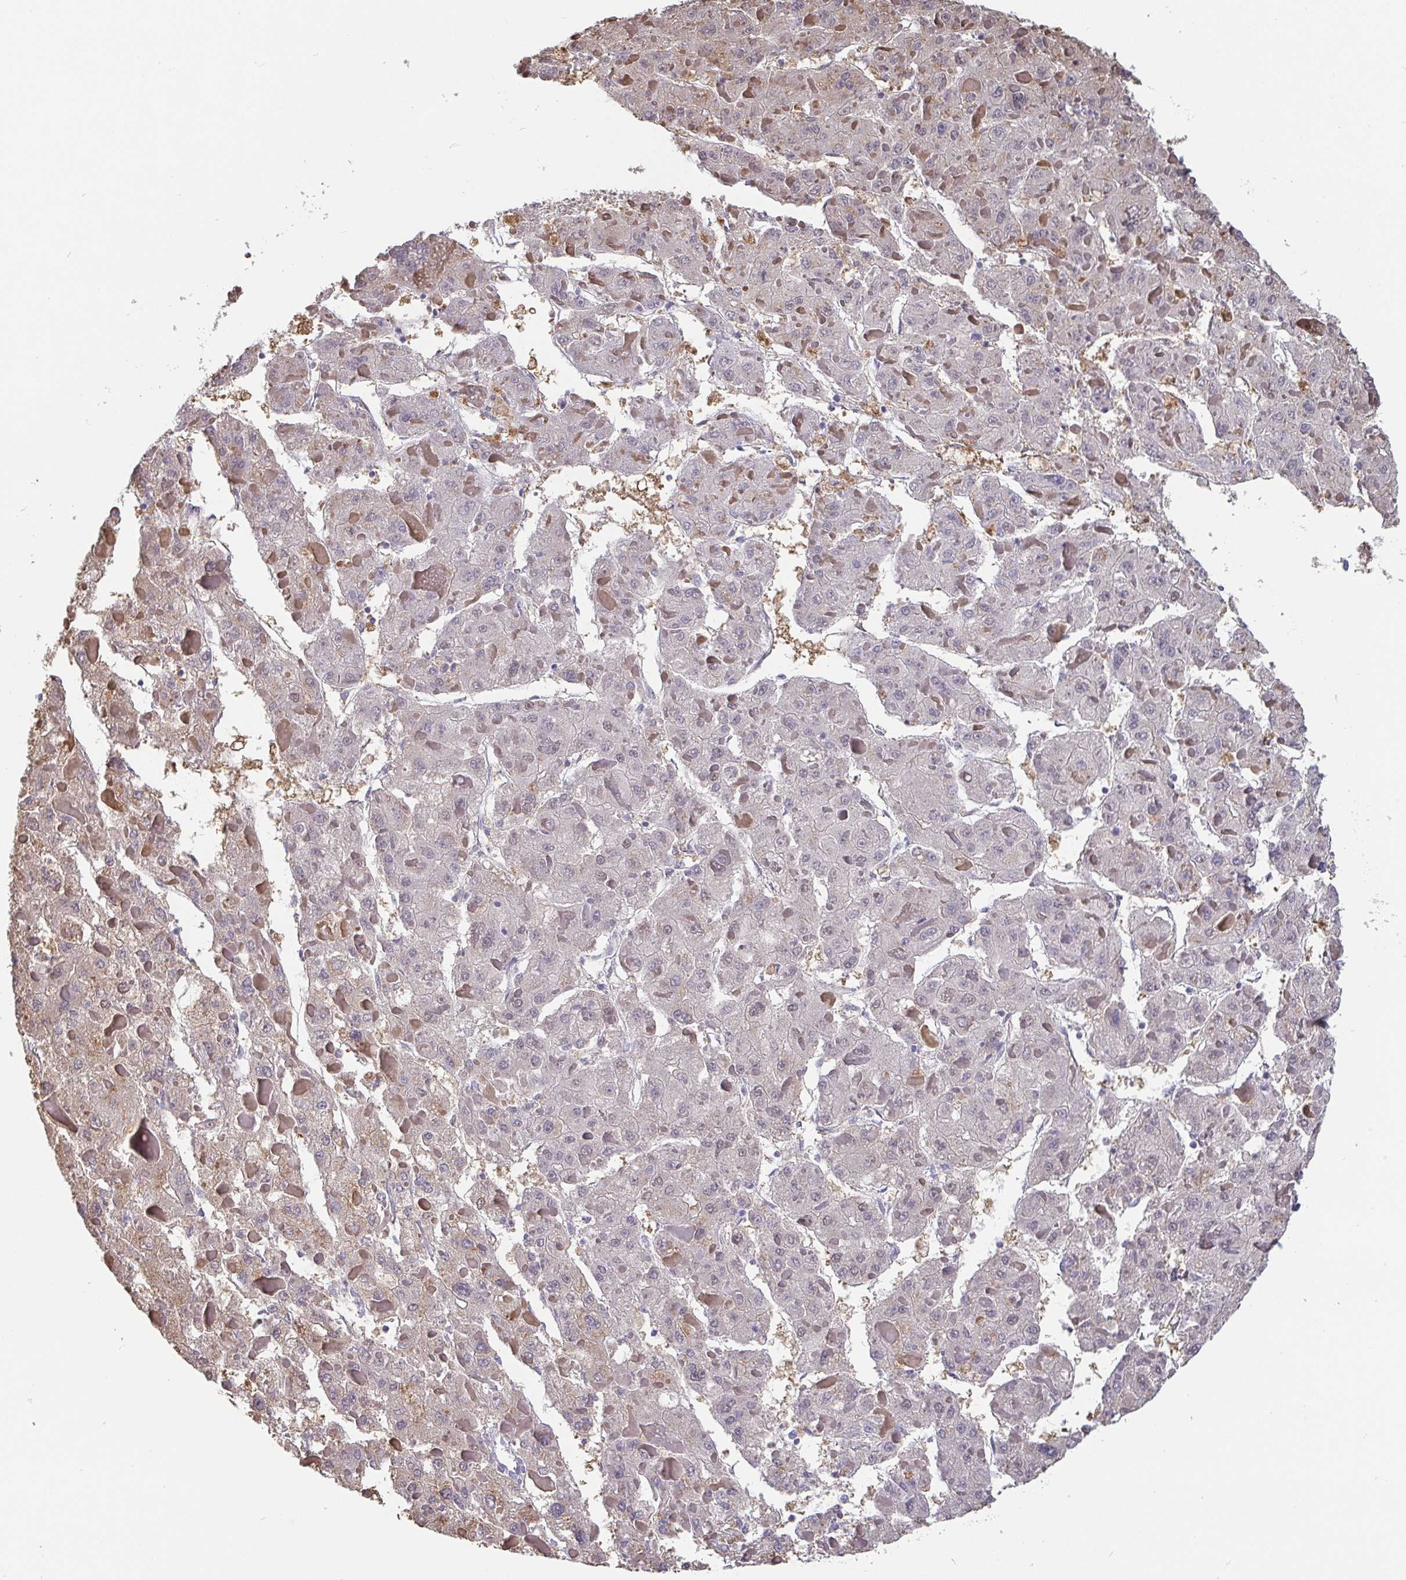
{"staining": {"intensity": "negative", "quantity": "none", "location": "none"}, "tissue": "liver cancer", "cell_type": "Tumor cells", "image_type": "cancer", "snomed": [{"axis": "morphology", "description": "Carcinoma, Hepatocellular, NOS"}, {"axis": "topography", "description": "Liver"}], "caption": "Tumor cells are negative for protein expression in human liver cancer (hepatocellular carcinoma). (DAB (3,3'-diaminobenzidine) immunohistochemistry (IHC) with hematoxylin counter stain).", "gene": "IDH1", "patient": {"sex": "female", "age": 73}}